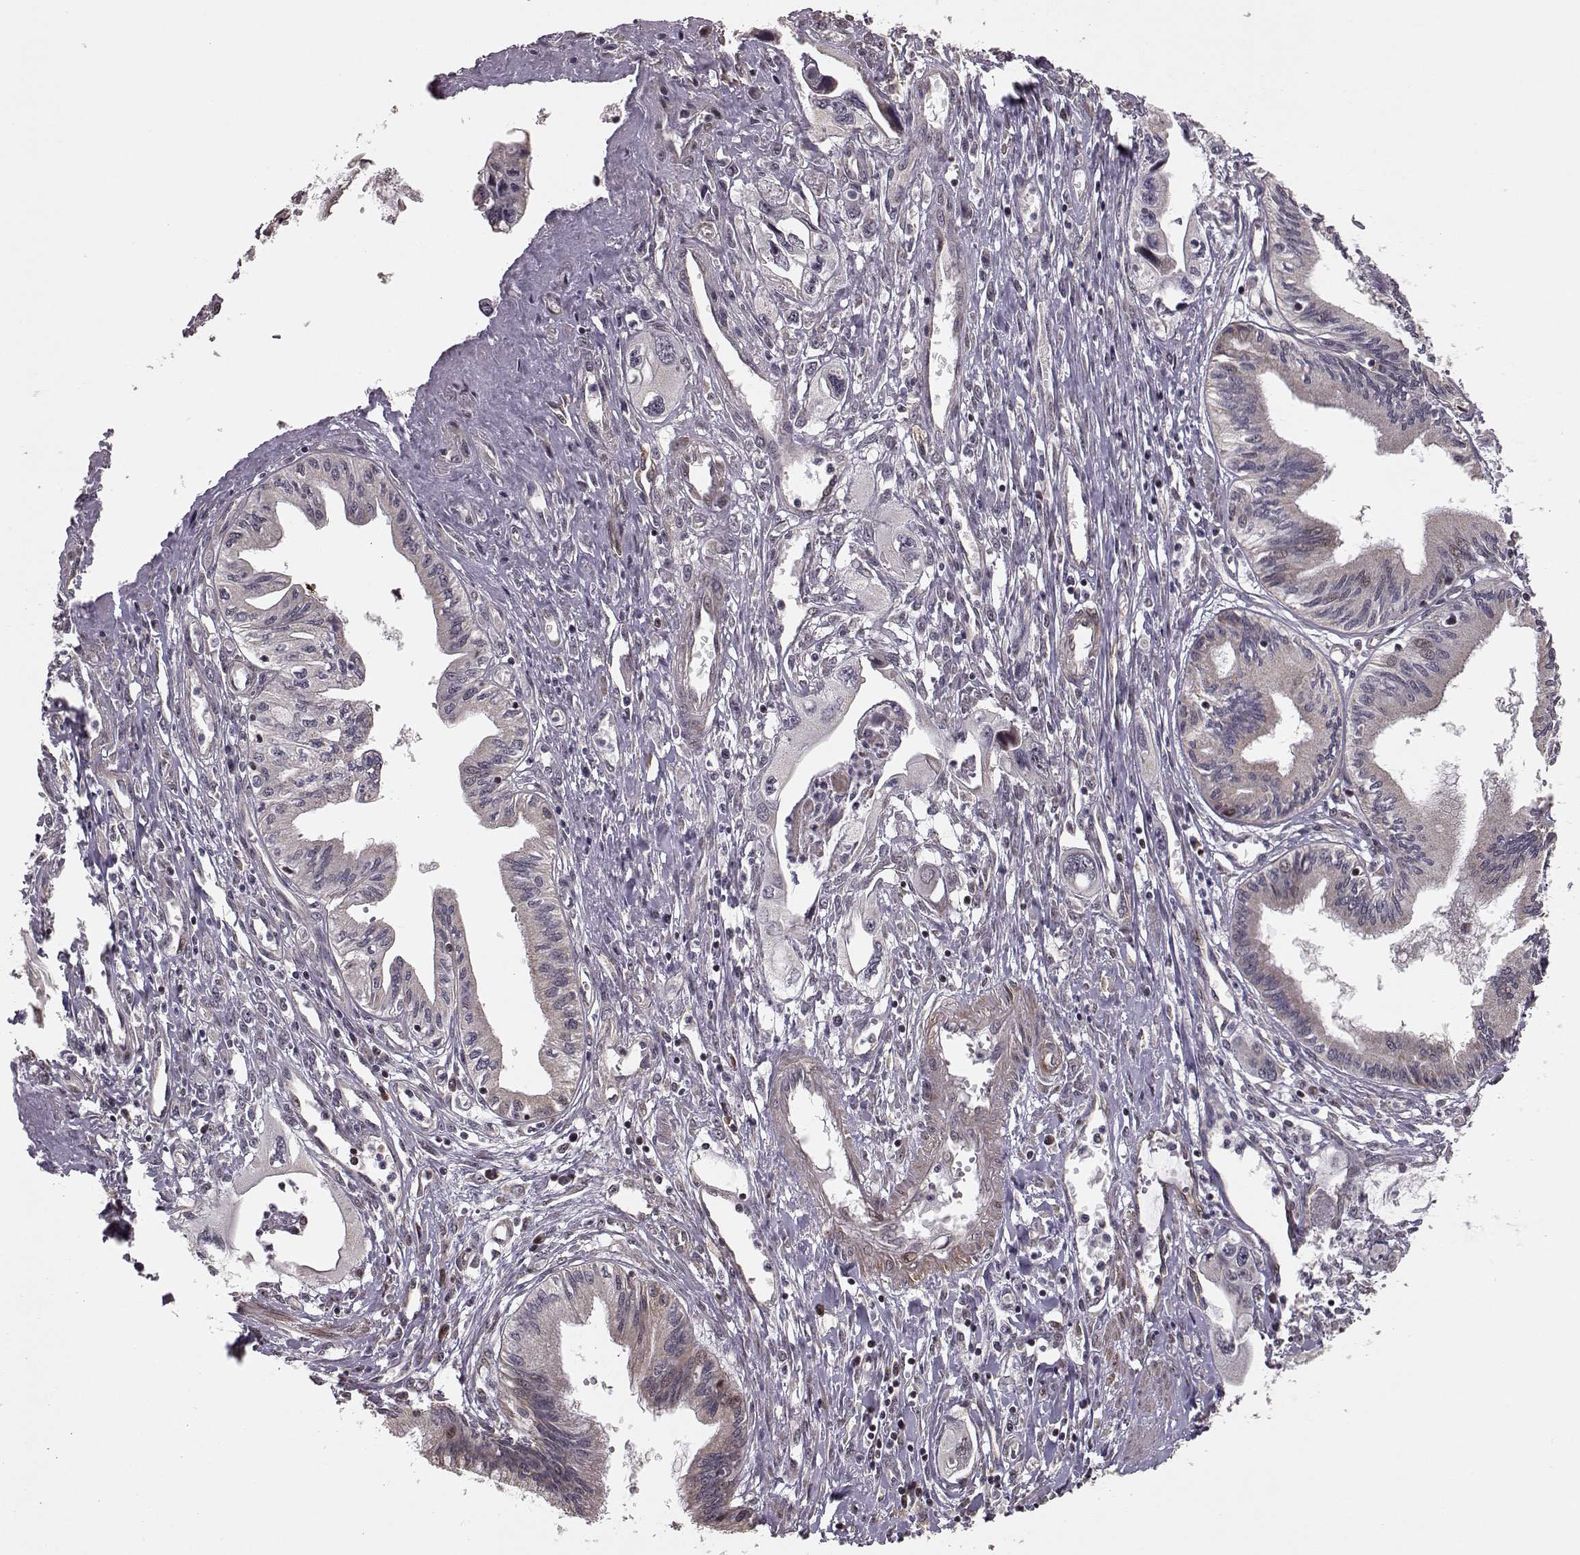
{"staining": {"intensity": "negative", "quantity": "none", "location": "none"}, "tissue": "pancreatic cancer", "cell_type": "Tumor cells", "image_type": "cancer", "snomed": [{"axis": "morphology", "description": "Adenocarcinoma, NOS"}, {"axis": "topography", "description": "Pancreas"}], "caption": "An IHC image of adenocarcinoma (pancreatic) is shown. There is no staining in tumor cells of adenocarcinoma (pancreatic).", "gene": "BACH2", "patient": {"sex": "male", "age": 60}}